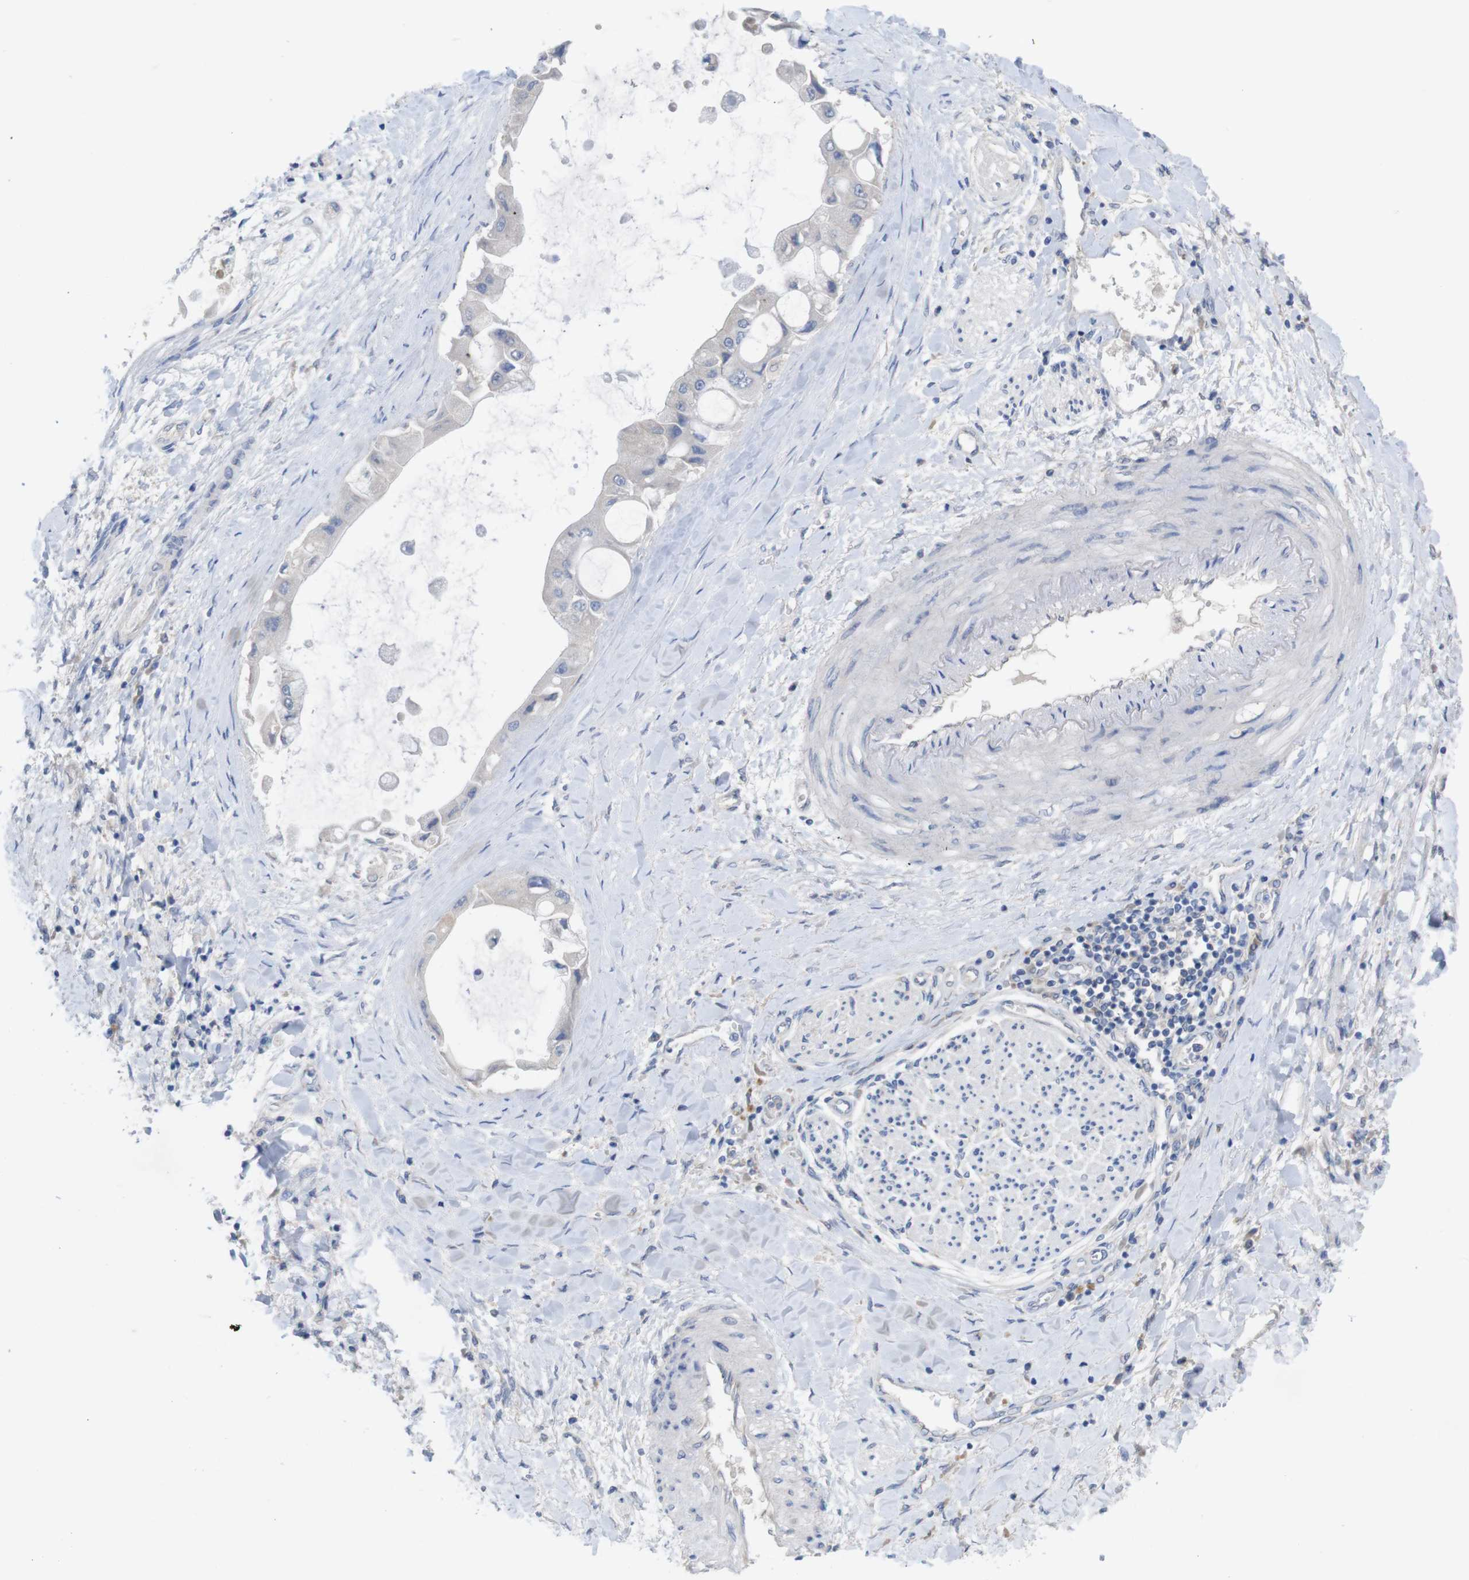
{"staining": {"intensity": "negative", "quantity": "none", "location": "none"}, "tissue": "liver cancer", "cell_type": "Tumor cells", "image_type": "cancer", "snomed": [{"axis": "morphology", "description": "Cholangiocarcinoma"}, {"axis": "topography", "description": "Liver"}], "caption": "Protein analysis of liver cancer demonstrates no significant staining in tumor cells.", "gene": "KIDINS220", "patient": {"sex": "male", "age": 50}}